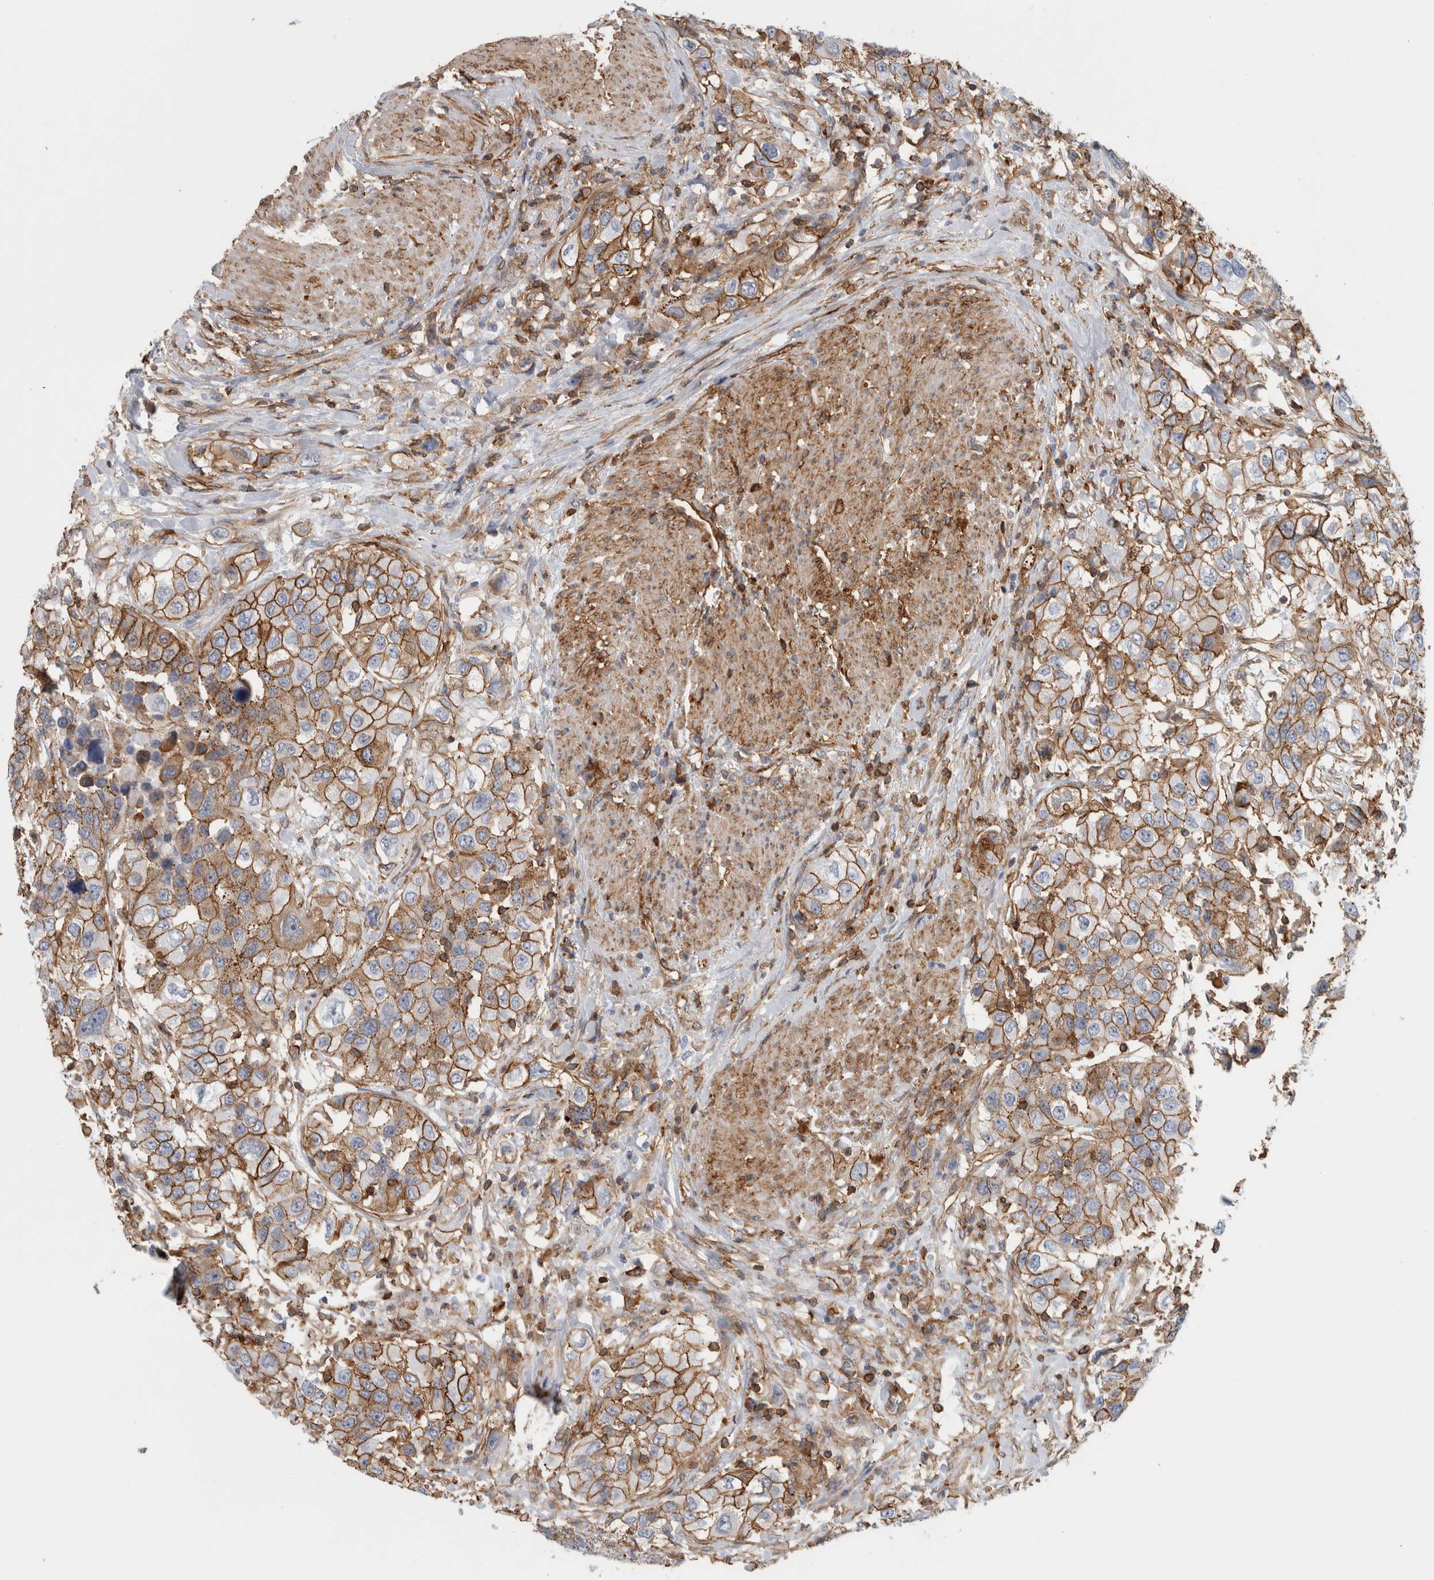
{"staining": {"intensity": "moderate", "quantity": ">75%", "location": "cytoplasmic/membranous"}, "tissue": "urothelial cancer", "cell_type": "Tumor cells", "image_type": "cancer", "snomed": [{"axis": "morphology", "description": "Urothelial carcinoma, High grade"}, {"axis": "topography", "description": "Urinary bladder"}], "caption": "This is a micrograph of immunohistochemistry (IHC) staining of high-grade urothelial carcinoma, which shows moderate staining in the cytoplasmic/membranous of tumor cells.", "gene": "AHNAK", "patient": {"sex": "female", "age": 80}}